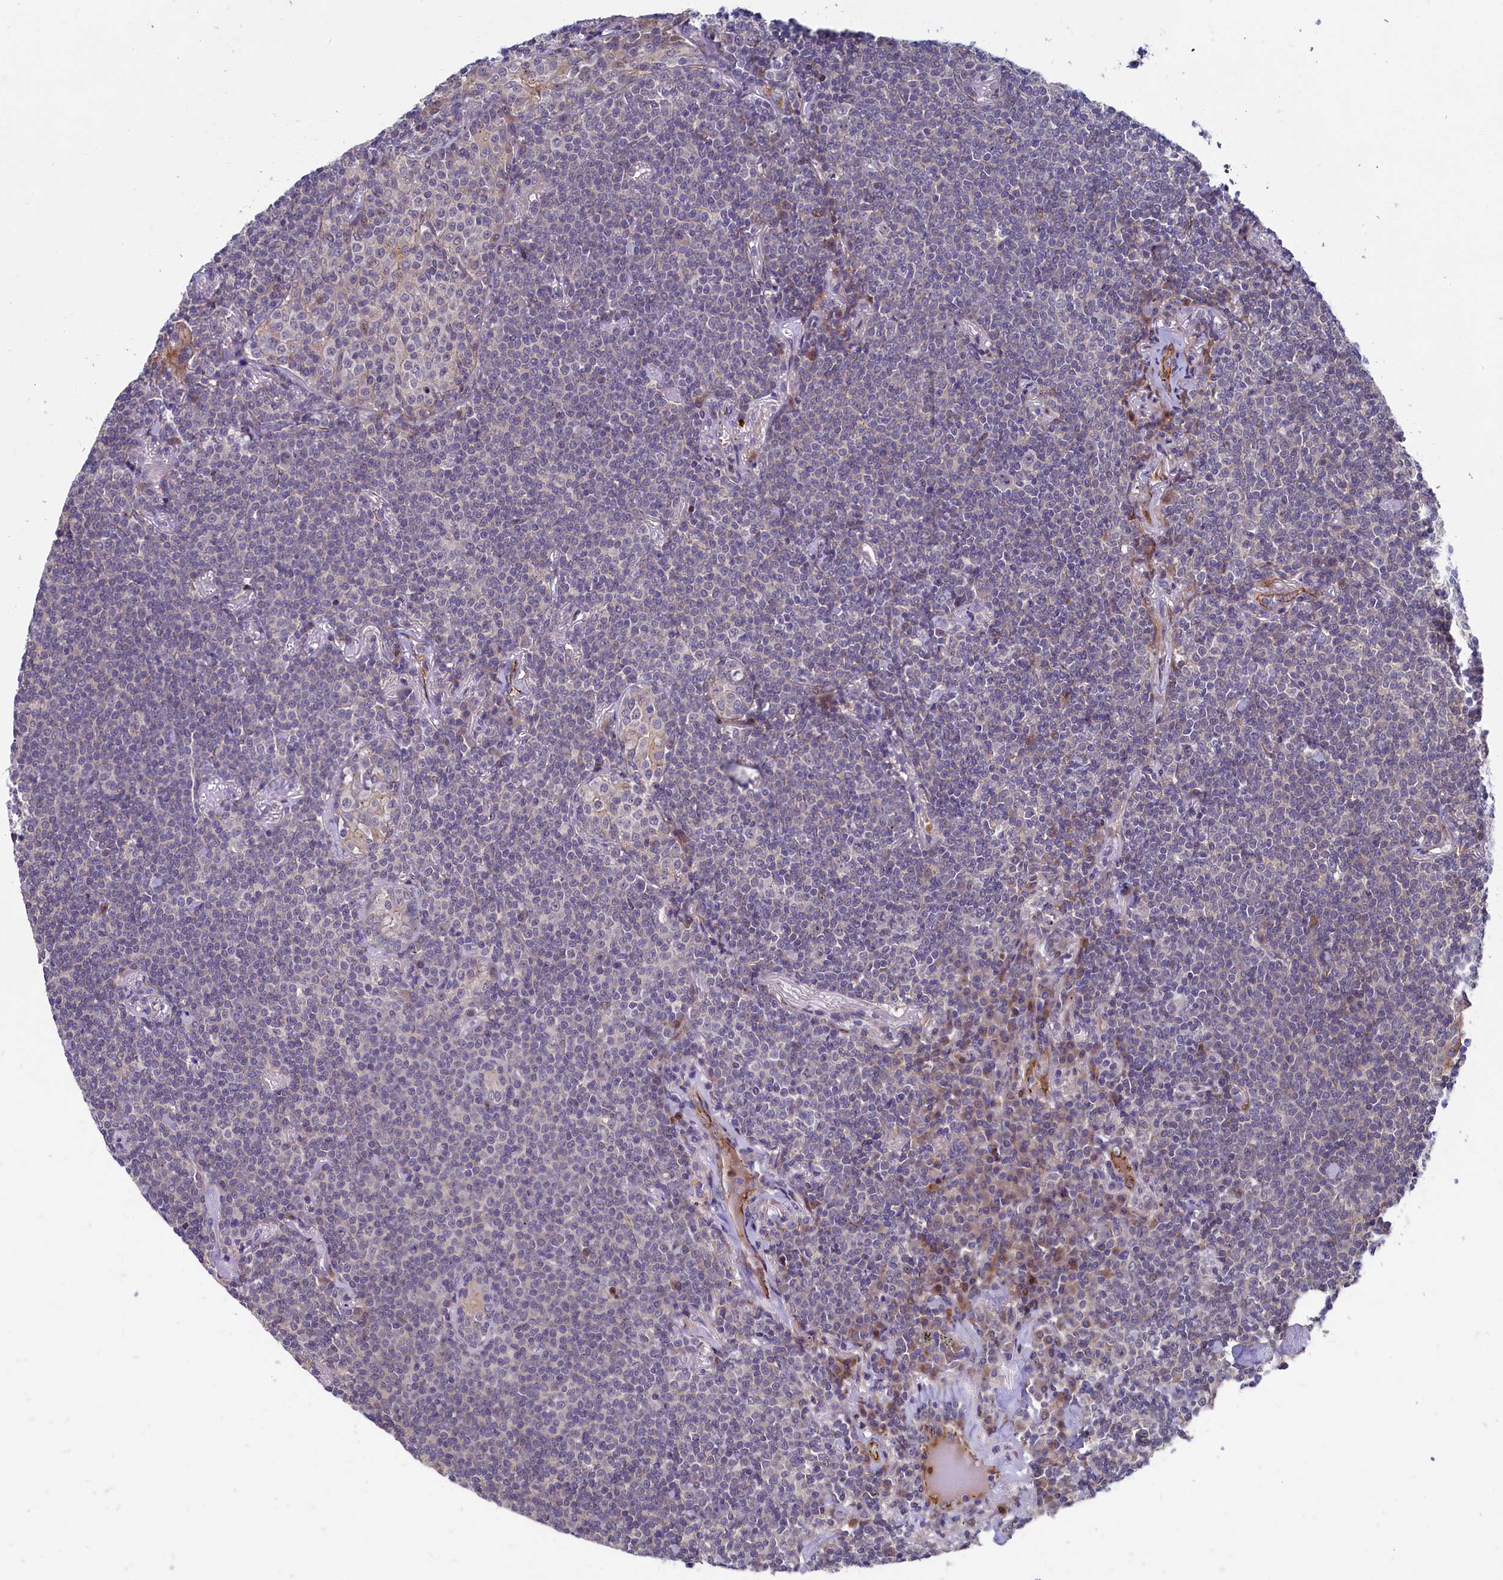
{"staining": {"intensity": "negative", "quantity": "none", "location": "none"}, "tissue": "lymphoma", "cell_type": "Tumor cells", "image_type": "cancer", "snomed": [{"axis": "morphology", "description": "Malignant lymphoma, non-Hodgkin's type, Low grade"}, {"axis": "topography", "description": "Lung"}], "caption": "Immunohistochemical staining of human lymphoma demonstrates no significant staining in tumor cells.", "gene": "PIK3C3", "patient": {"sex": "female", "age": 71}}